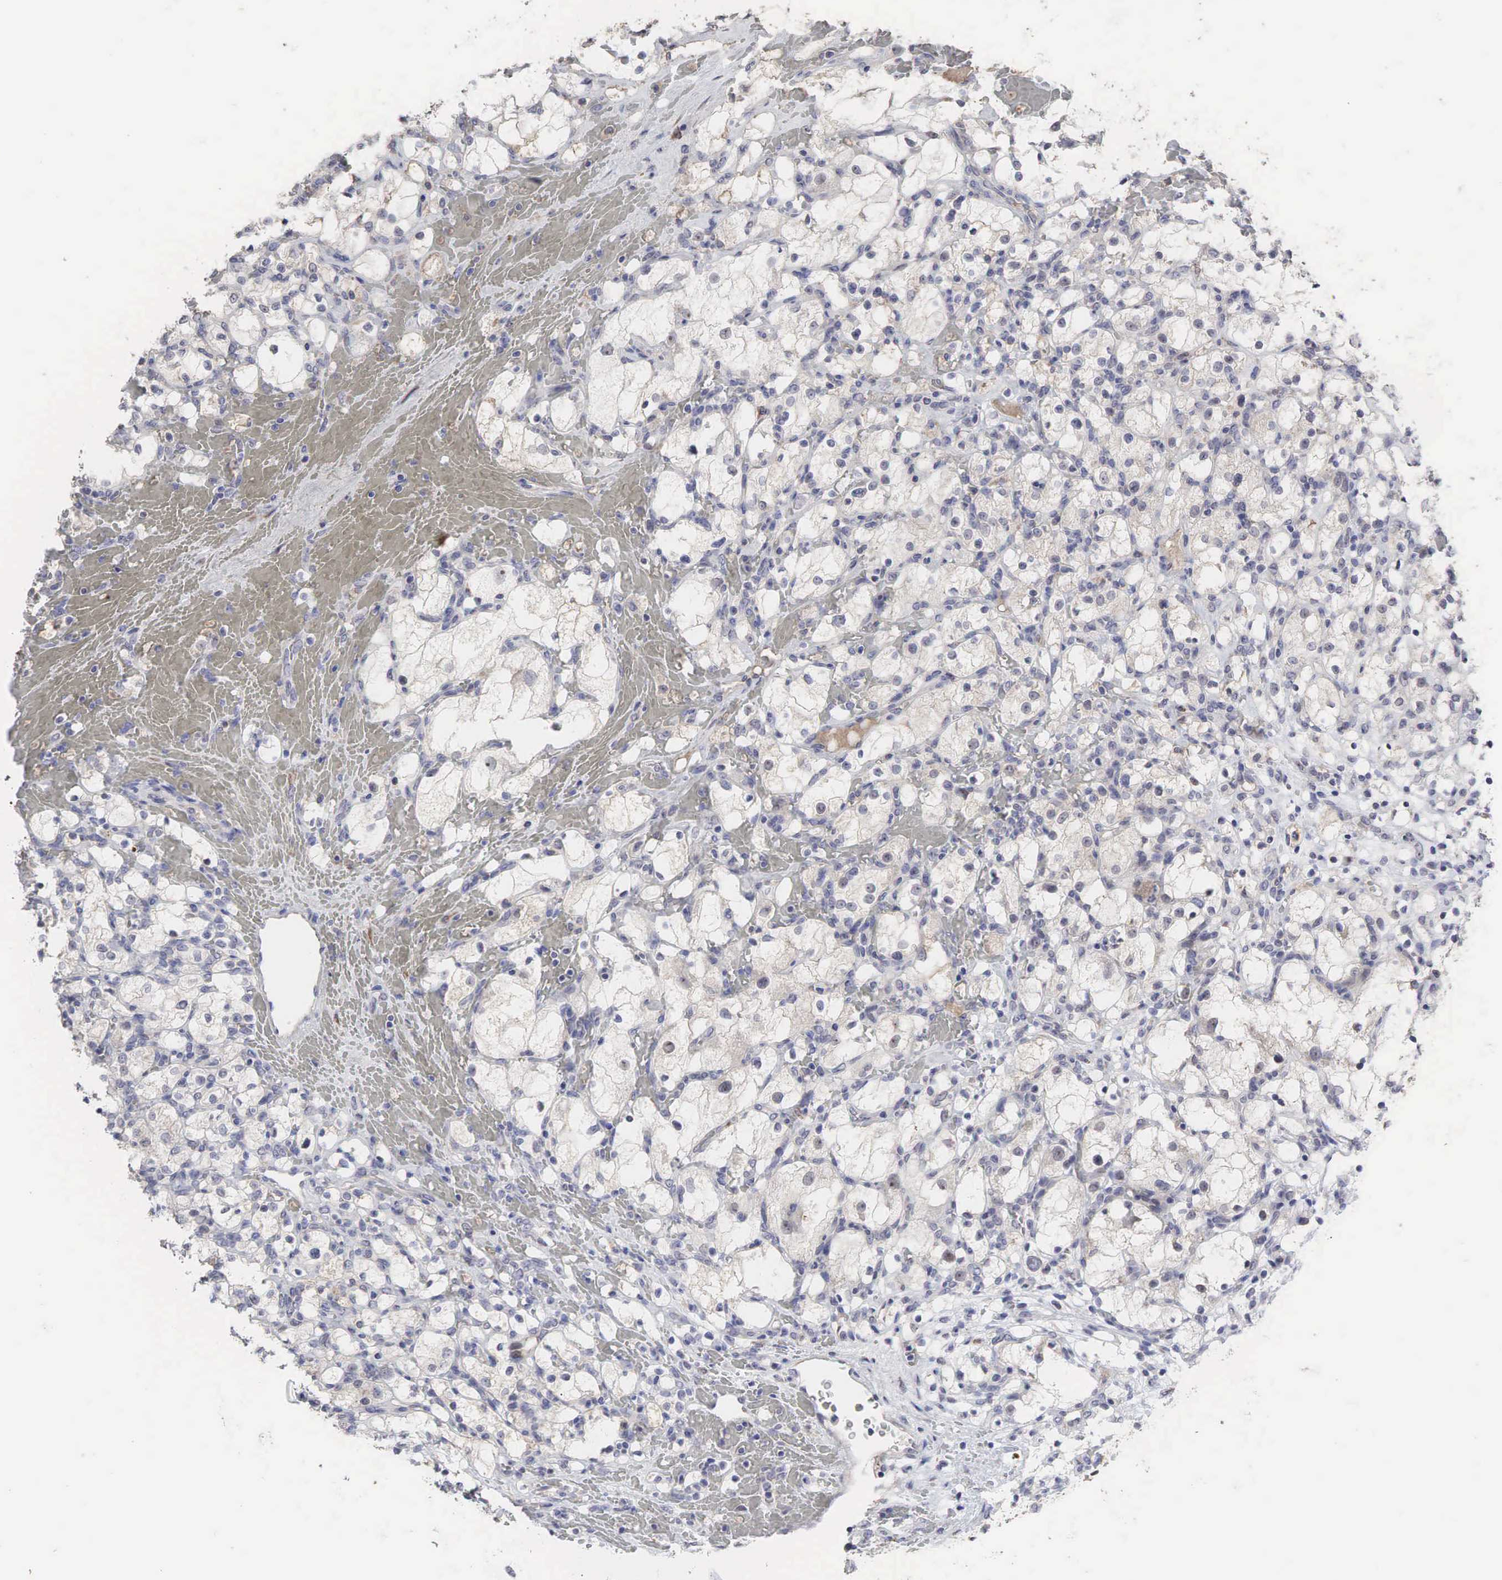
{"staining": {"intensity": "negative", "quantity": "none", "location": "none"}, "tissue": "renal cancer", "cell_type": "Tumor cells", "image_type": "cancer", "snomed": [{"axis": "morphology", "description": "Adenocarcinoma, NOS"}, {"axis": "topography", "description": "Kidney"}], "caption": "High magnification brightfield microscopy of renal cancer (adenocarcinoma) stained with DAB (brown) and counterstained with hematoxylin (blue): tumor cells show no significant staining.", "gene": "DKC1", "patient": {"sex": "female", "age": 83}}